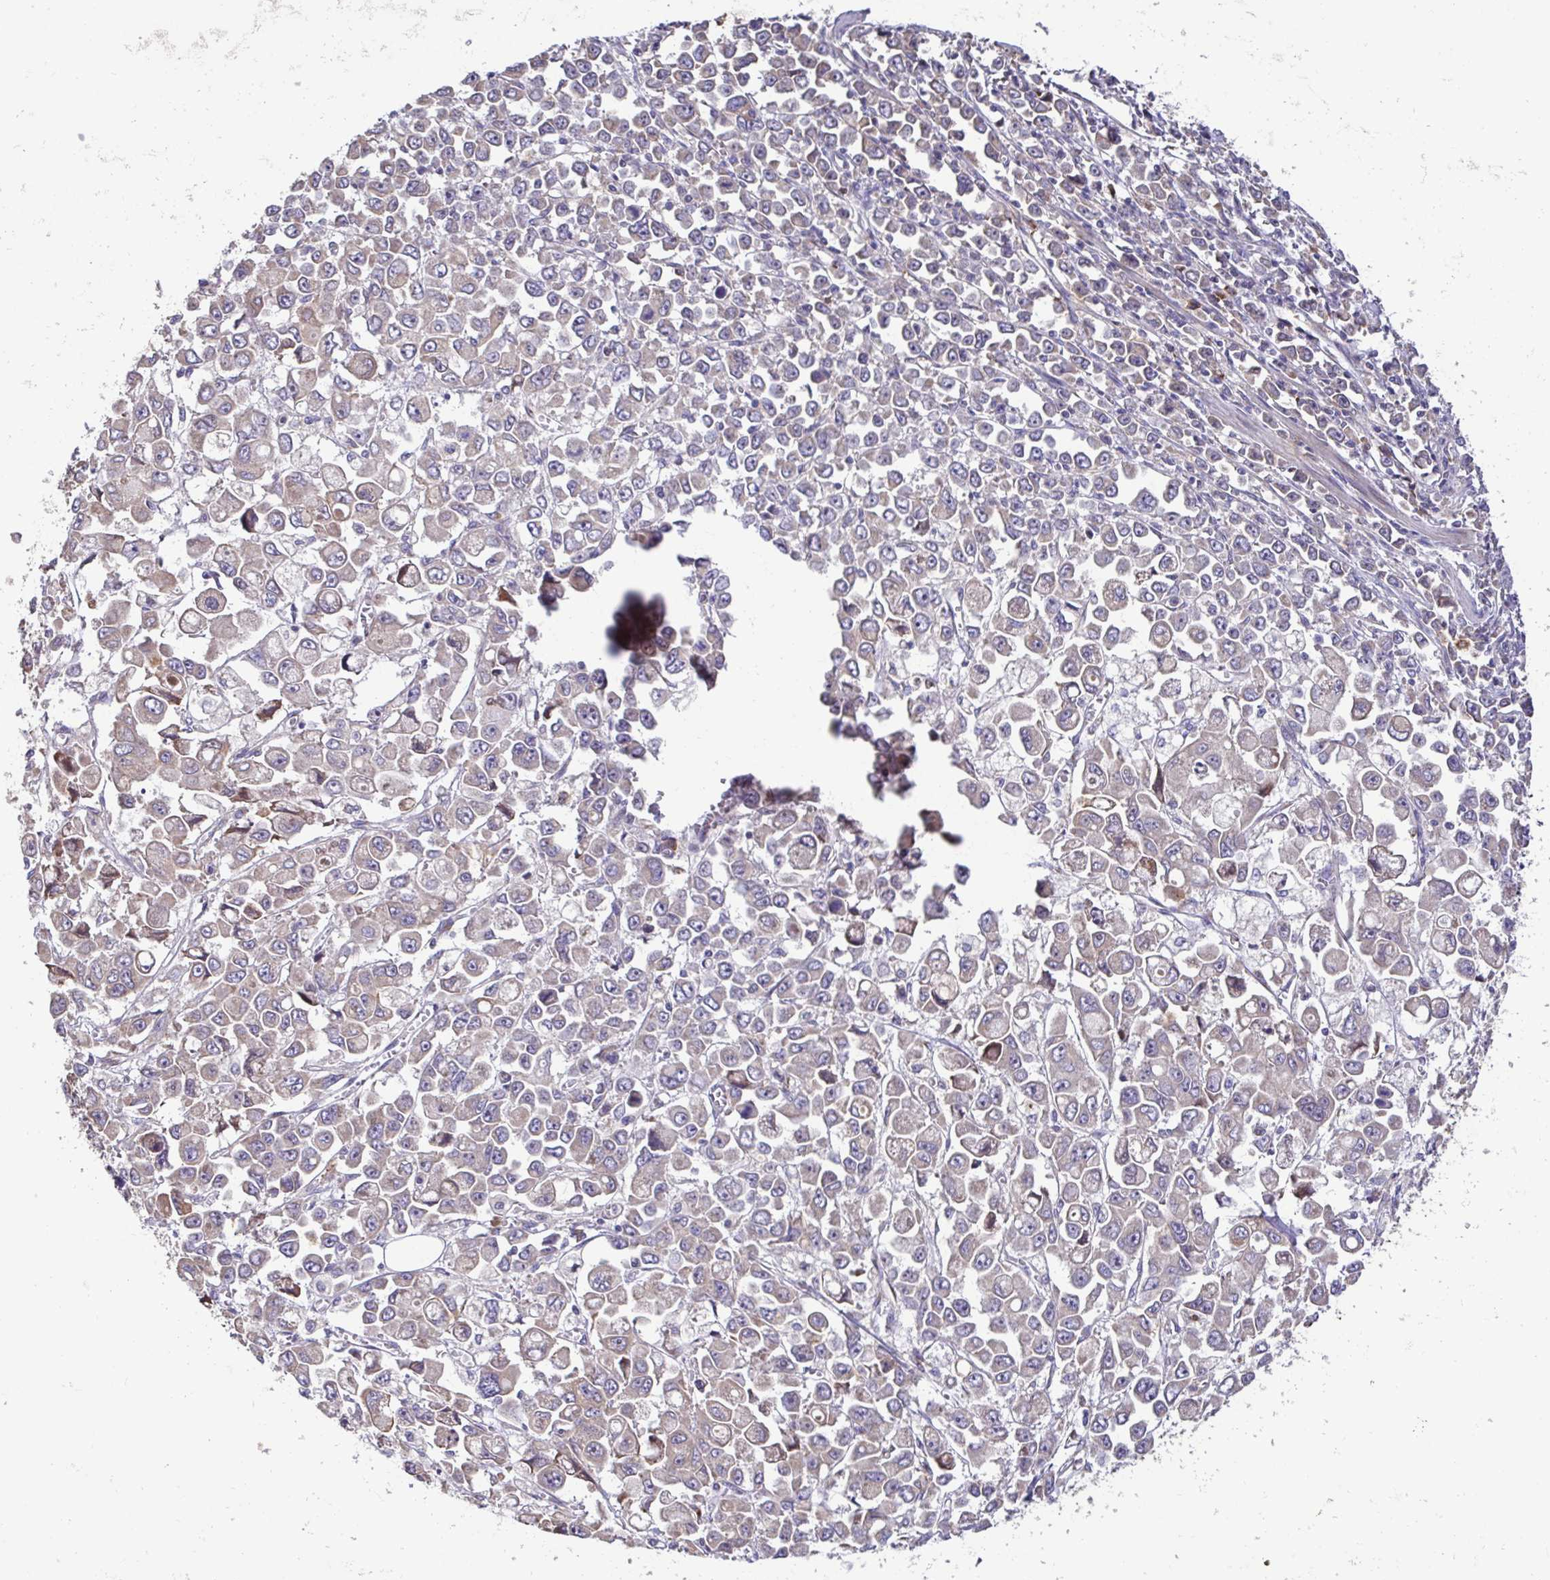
{"staining": {"intensity": "negative", "quantity": "none", "location": "none"}, "tissue": "stomach cancer", "cell_type": "Tumor cells", "image_type": "cancer", "snomed": [{"axis": "morphology", "description": "Adenocarcinoma, NOS"}, {"axis": "topography", "description": "Stomach, upper"}], "caption": "Stomach cancer (adenocarcinoma) stained for a protein using IHC shows no expression tumor cells.", "gene": "ELP1", "patient": {"sex": "male", "age": 70}}